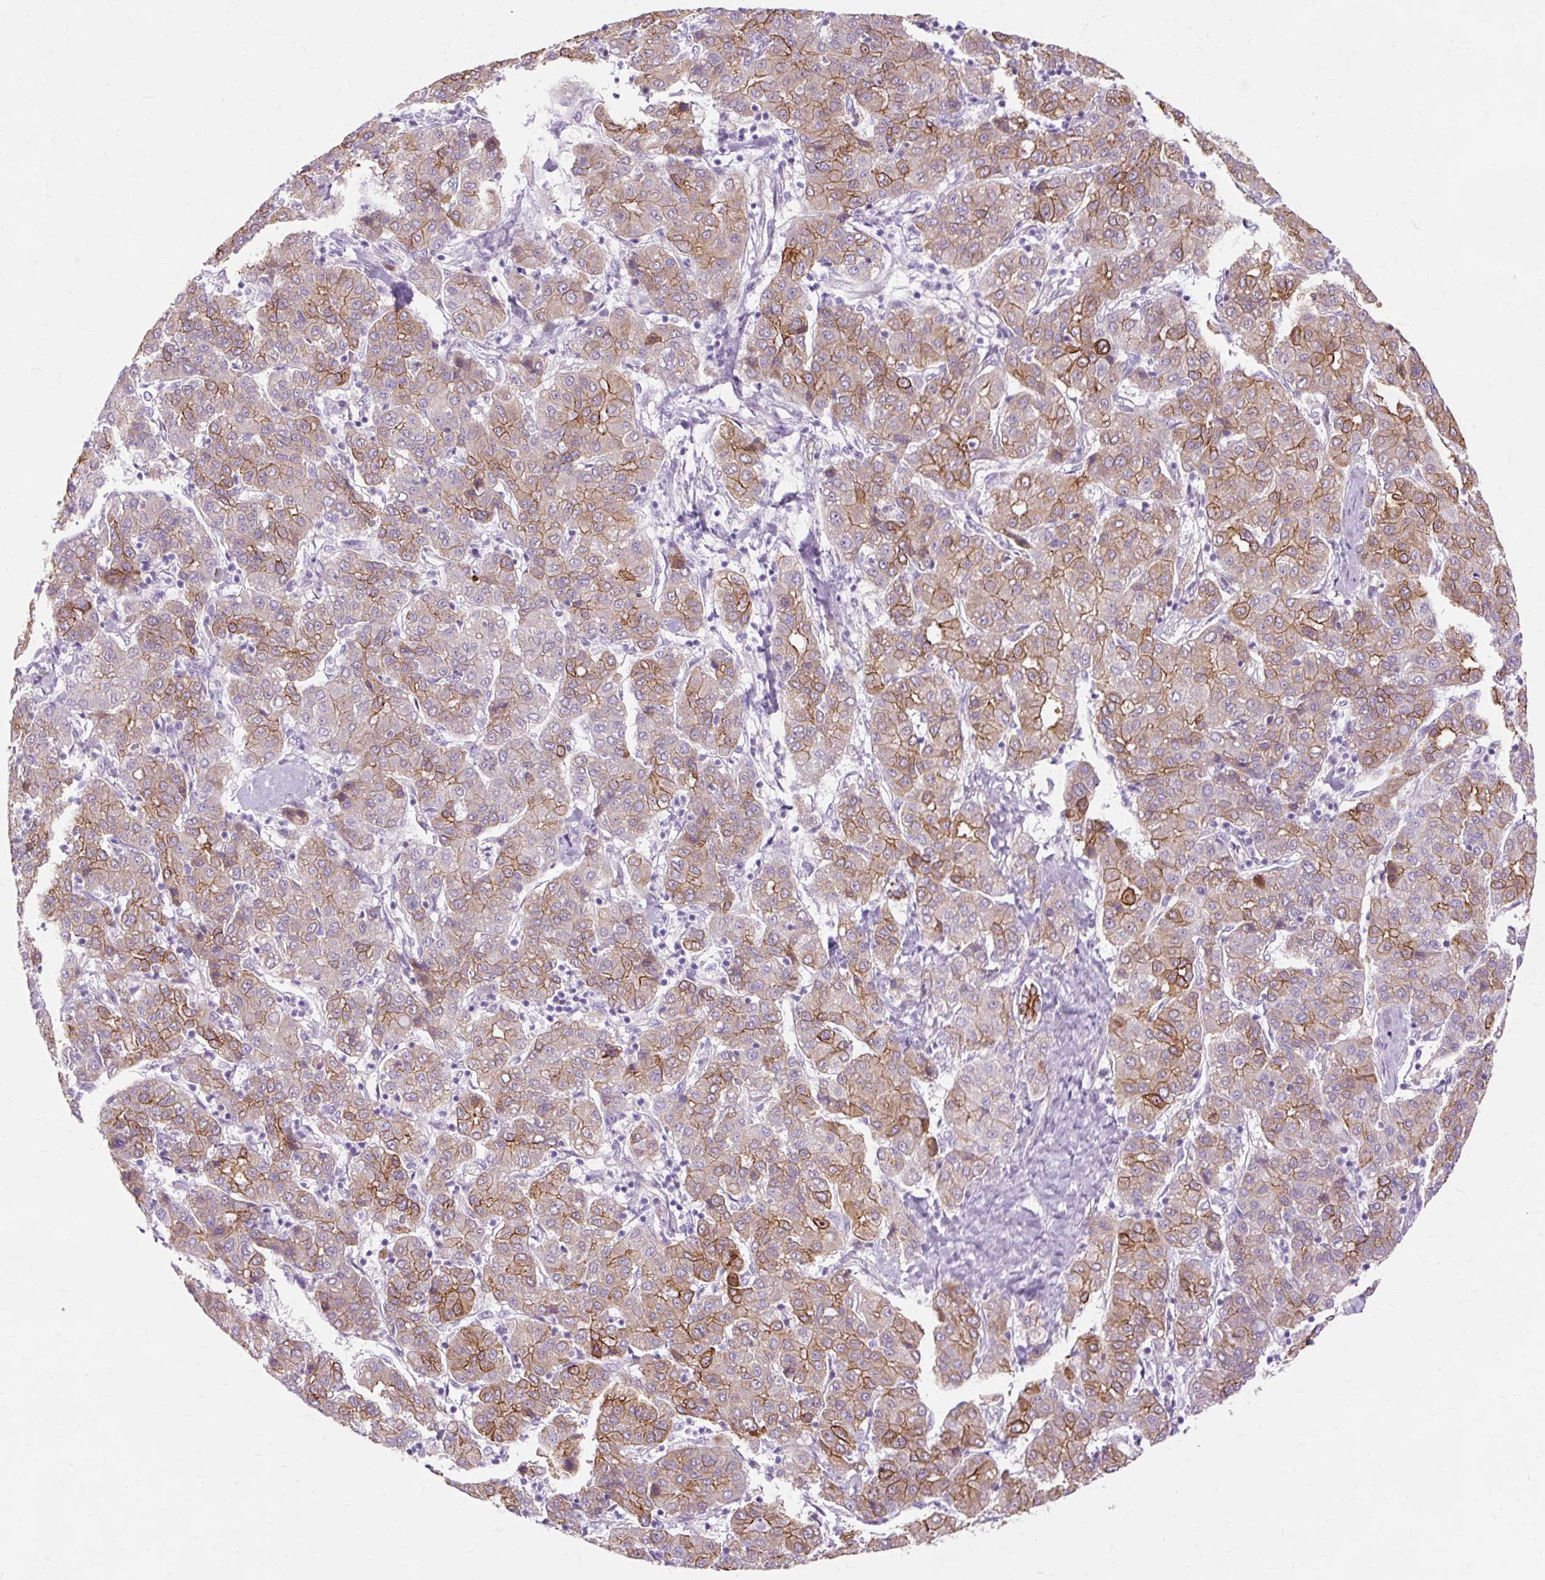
{"staining": {"intensity": "moderate", "quantity": ">75%", "location": "cytoplasmic/membranous"}, "tissue": "liver cancer", "cell_type": "Tumor cells", "image_type": "cancer", "snomed": [{"axis": "morphology", "description": "Carcinoma, Hepatocellular, NOS"}, {"axis": "topography", "description": "Liver"}], "caption": "Immunohistochemistry (DAB) staining of liver cancer (hepatocellular carcinoma) shows moderate cytoplasmic/membranous protein expression in about >75% of tumor cells.", "gene": "DCTN4", "patient": {"sex": "male", "age": 65}}